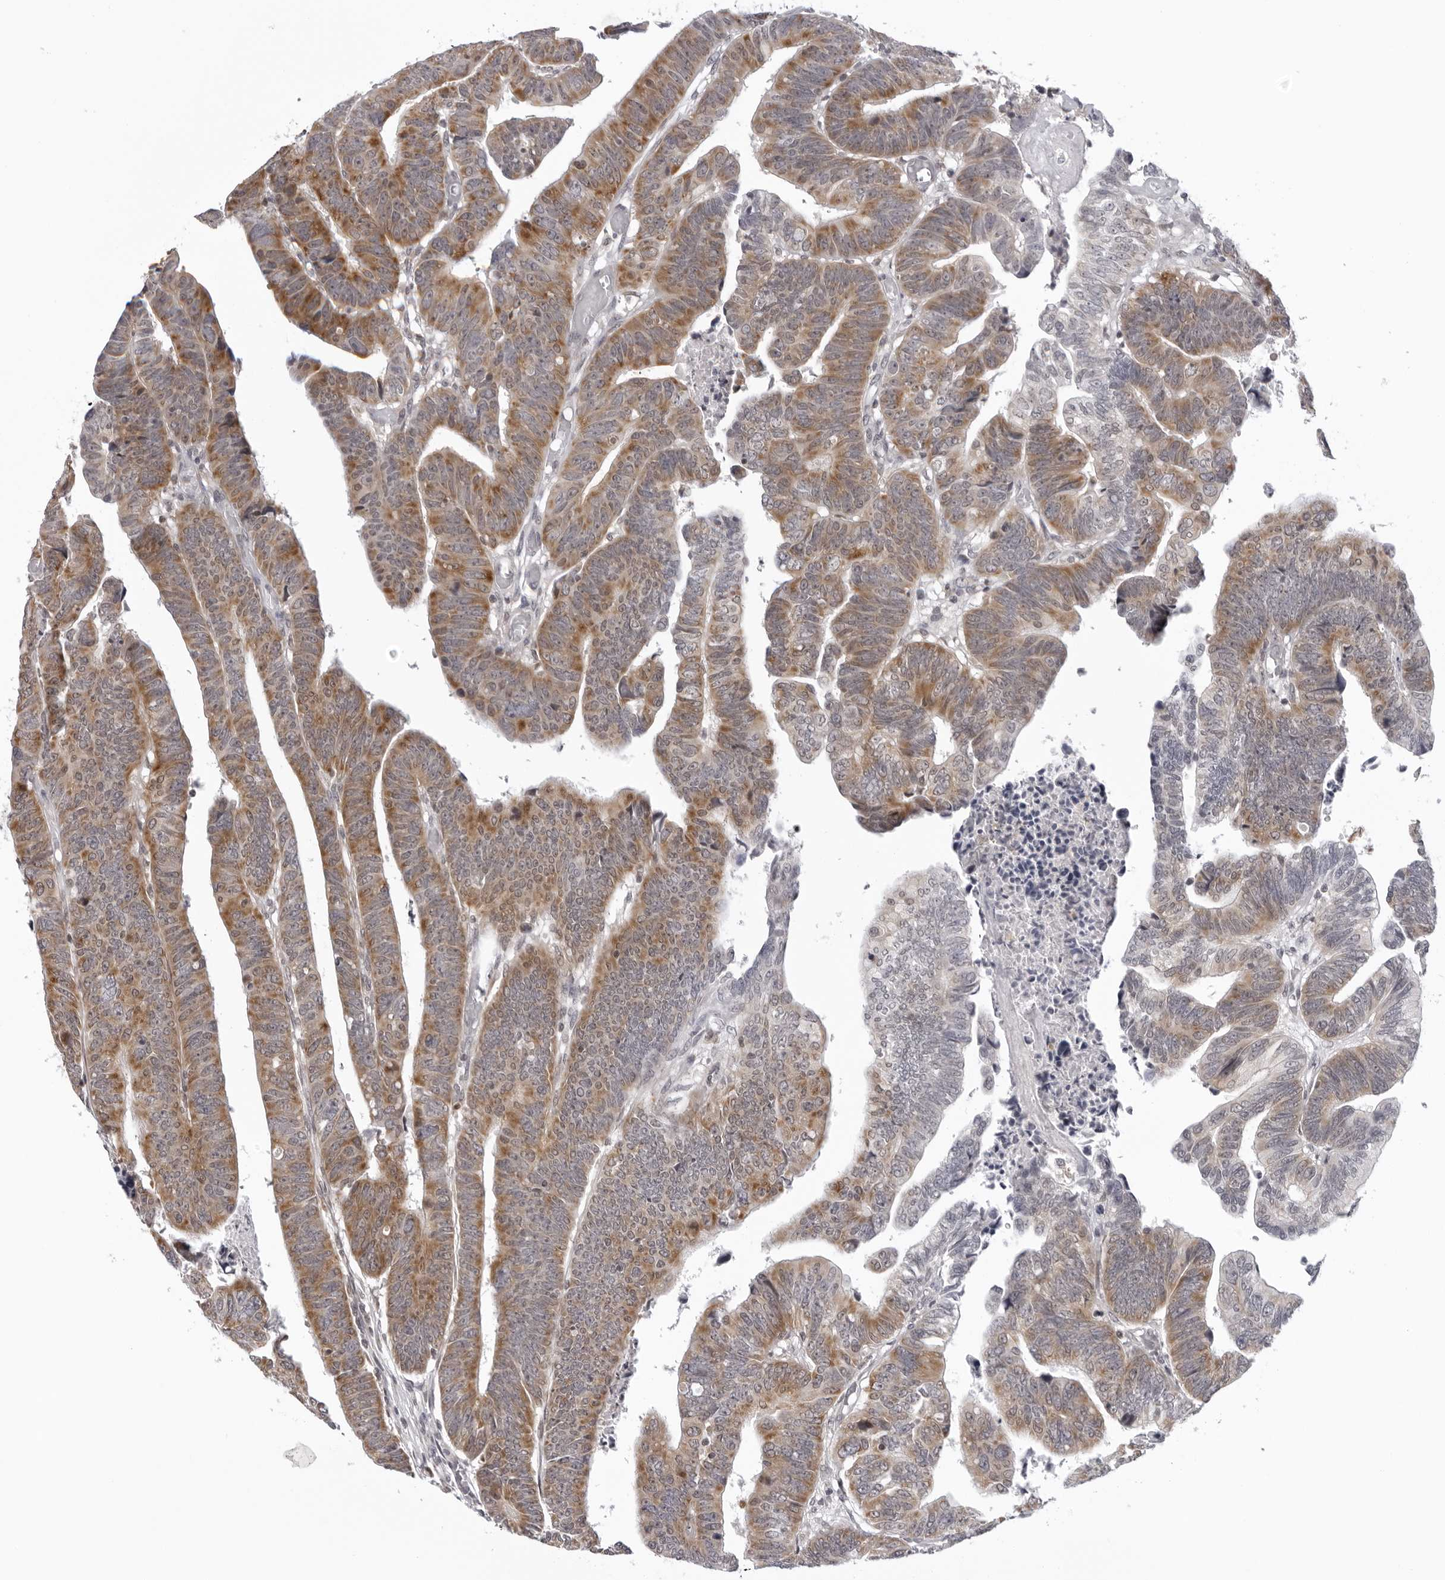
{"staining": {"intensity": "moderate", "quantity": ">75%", "location": "cytoplasmic/membranous"}, "tissue": "colorectal cancer", "cell_type": "Tumor cells", "image_type": "cancer", "snomed": [{"axis": "morphology", "description": "Adenocarcinoma, NOS"}, {"axis": "topography", "description": "Rectum"}], "caption": "Immunohistochemical staining of colorectal adenocarcinoma demonstrates medium levels of moderate cytoplasmic/membranous expression in approximately >75% of tumor cells.", "gene": "MRPS15", "patient": {"sex": "female", "age": 65}}